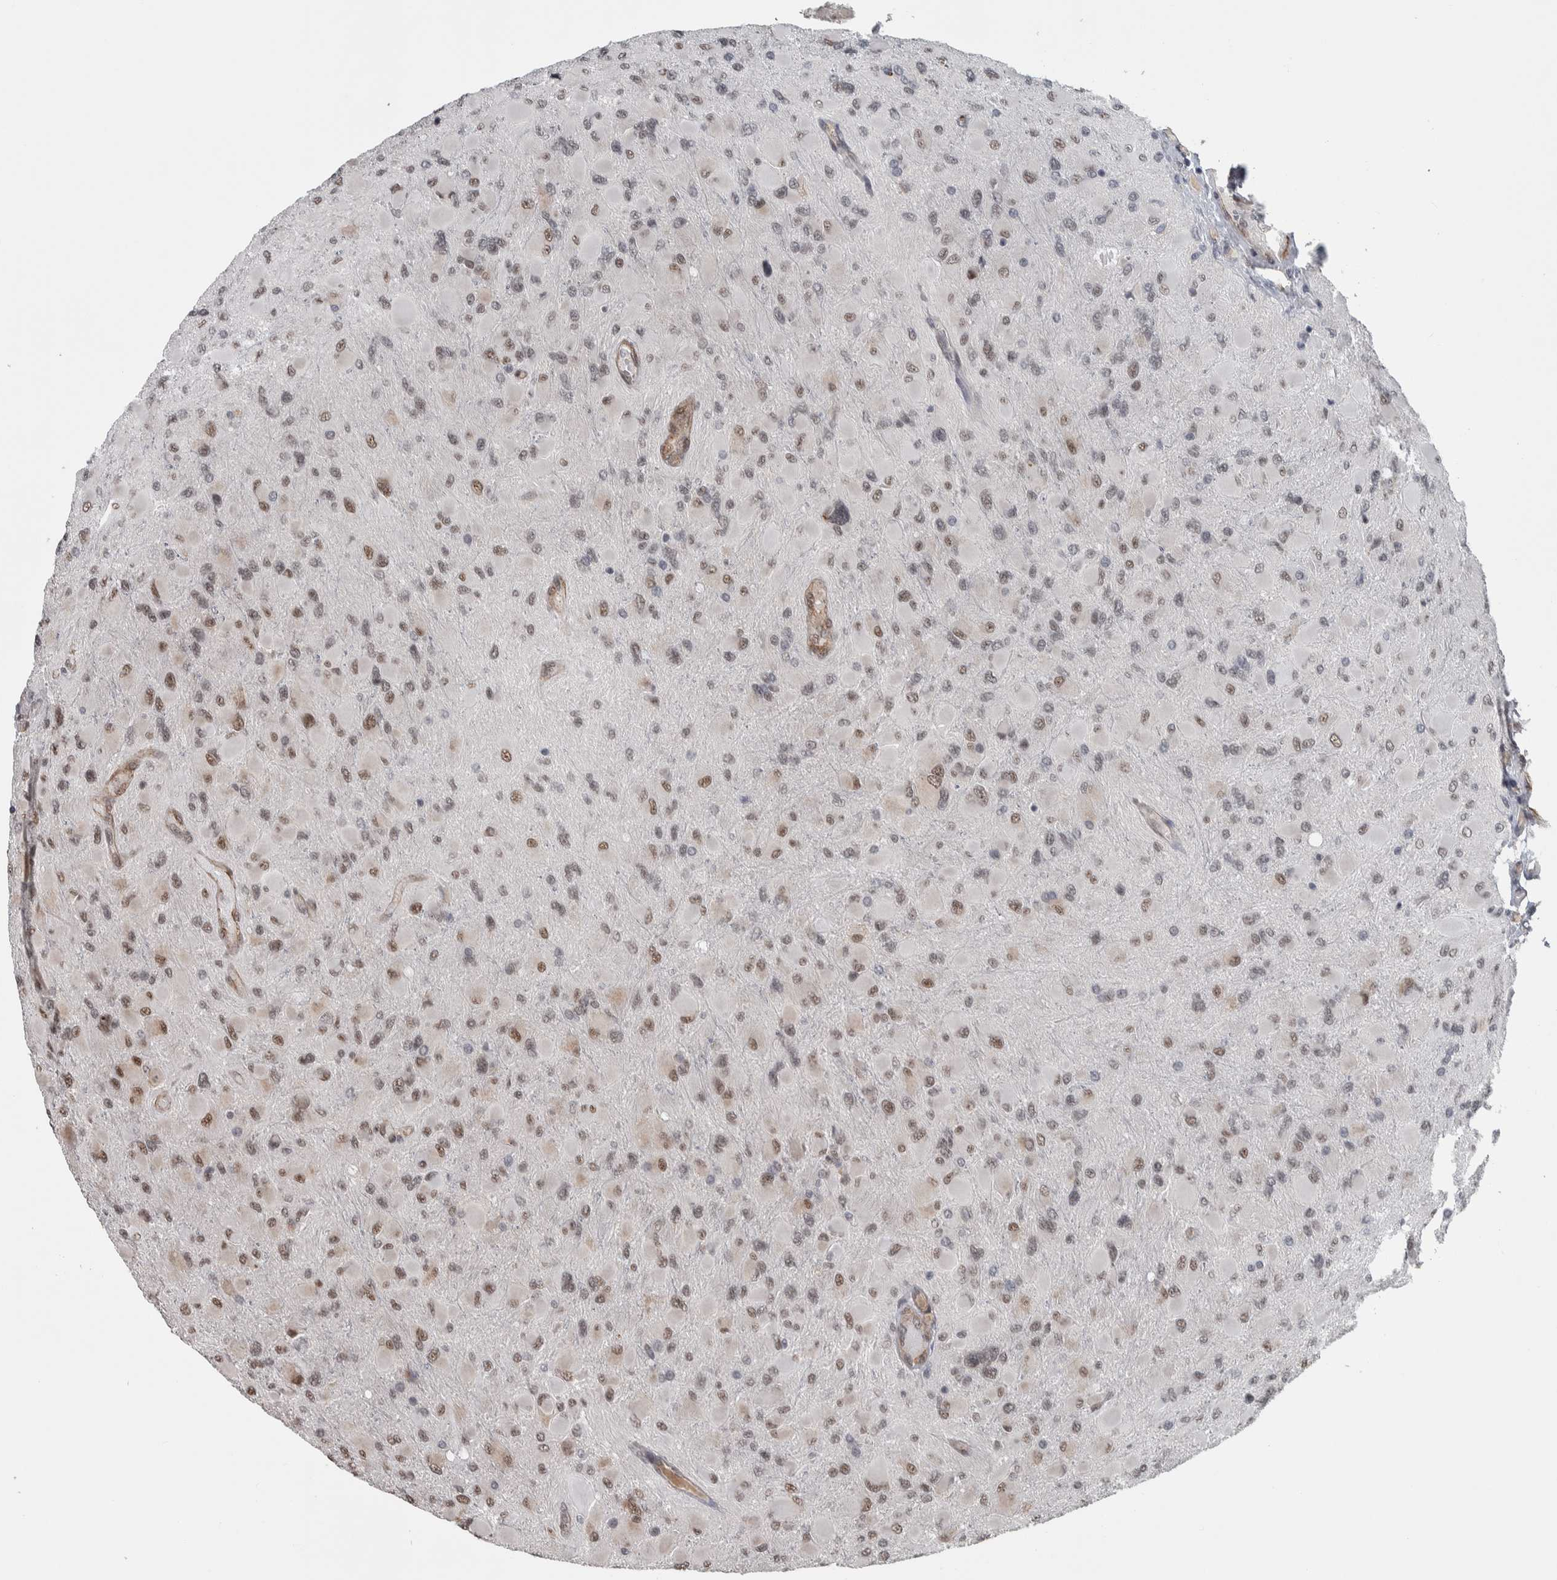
{"staining": {"intensity": "moderate", "quantity": ">75%", "location": "nuclear"}, "tissue": "glioma", "cell_type": "Tumor cells", "image_type": "cancer", "snomed": [{"axis": "morphology", "description": "Glioma, malignant, High grade"}, {"axis": "topography", "description": "Cerebral cortex"}], "caption": "Protein staining exhibits moderate nuclear expression in about >75% of tumor cells in malignant glioma (high-grade).", "gene": "DDX42", "patient": {"sex": "female", "age": 36}}